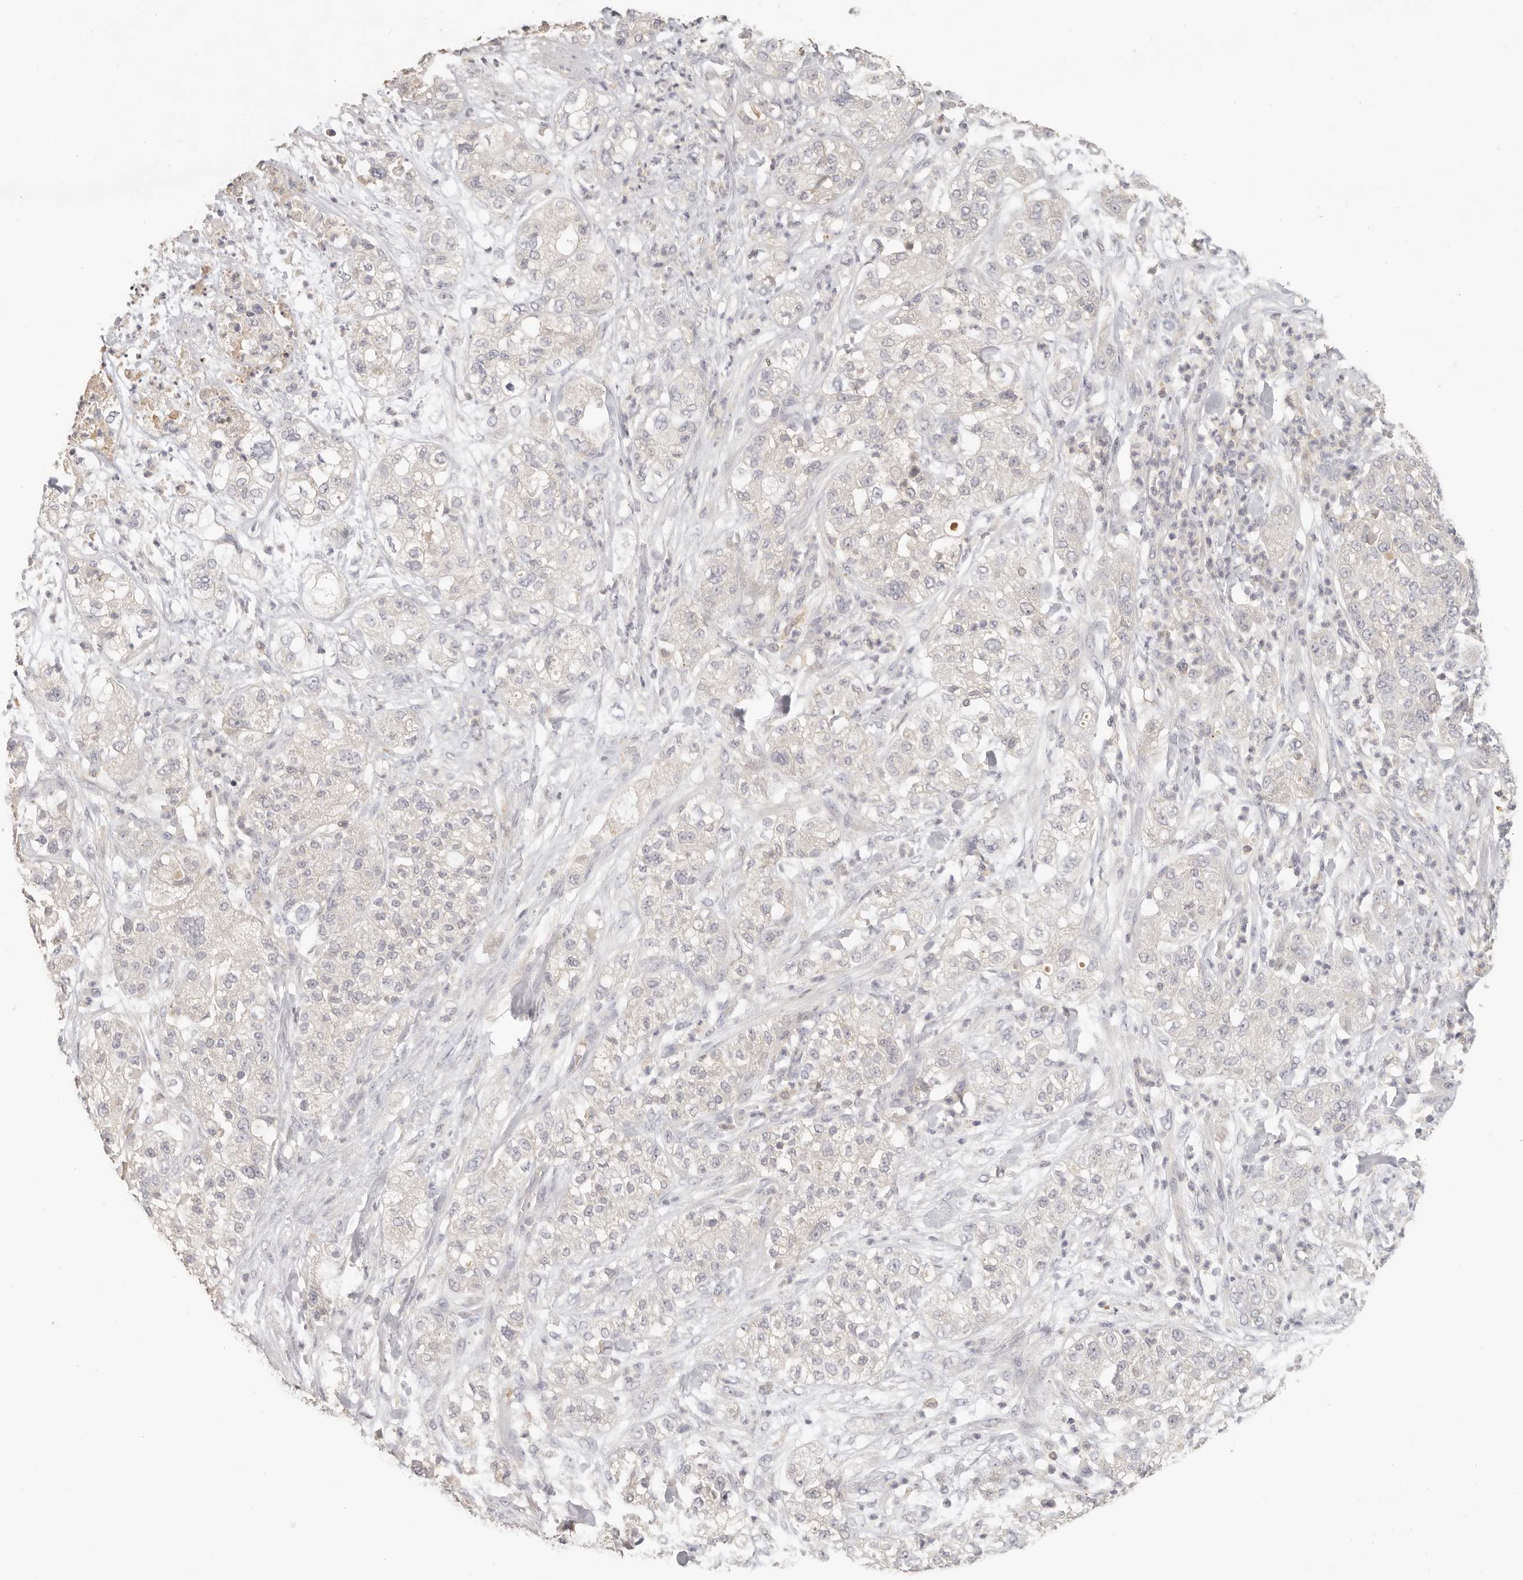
{"staining": {"intensity": "negative", "quantity": "none", "location": "none"}, "tissue": "pancreatic cancer", "cell_type": "Tumor cells", "image_type": "cancer", "snomed": [{"axis": "morphology", "description": "Adenocarcinoma, NOS"}, {"axis": "topography", "description": "Pancreas"}], "caption": "Photomicrograph shows no significant protein positivity in tumor cells of pancreatic cancer (adenocarcinoma). (DAB (3,3'-diaminobenzidine) immunohistochemistry, high magnification).", "gene": "CSK", "patient": {"sex": "female", "age": 78}}